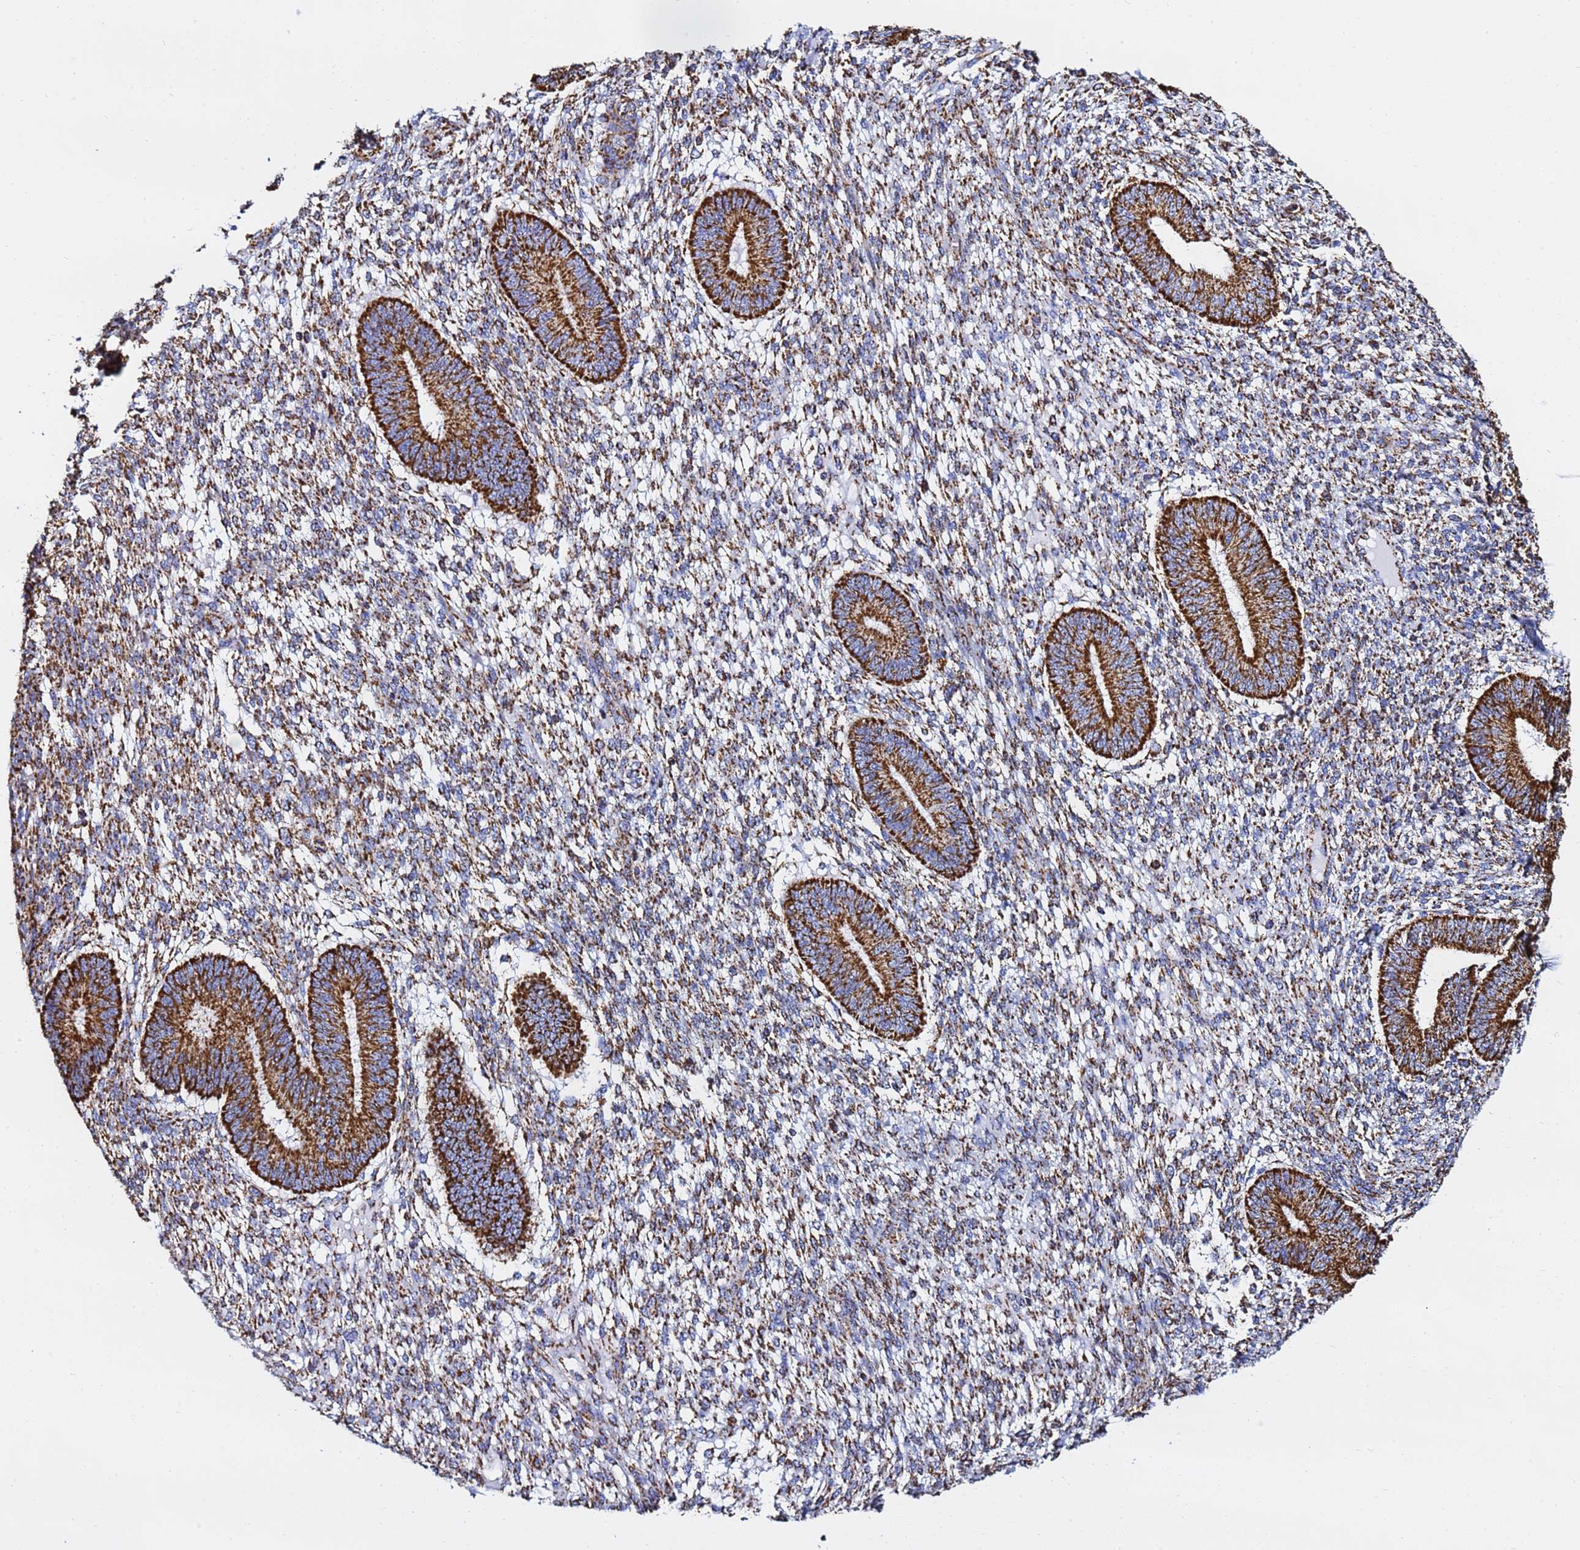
{"staining": {"intensity": "moderate", "quantity": ">75%", "location": "cytoplasmic/membranous"}, "tissue": "endometrium", "cell_type": "Cells in endometrial stroma", "image_type": "normal", "snomed": [{"axis": "morphology", "description": "Normal tissue, NOS"}, {"axis": "topography", "description": "Endometrium"}], "caption": "Protein analysis of benign endometrium reveals moderate cytoplasmic/membranous expression in about >75% of cells in endometrial stroma.", "gene": "PHB2", "patient": {"sex": "female", "age": 49}}